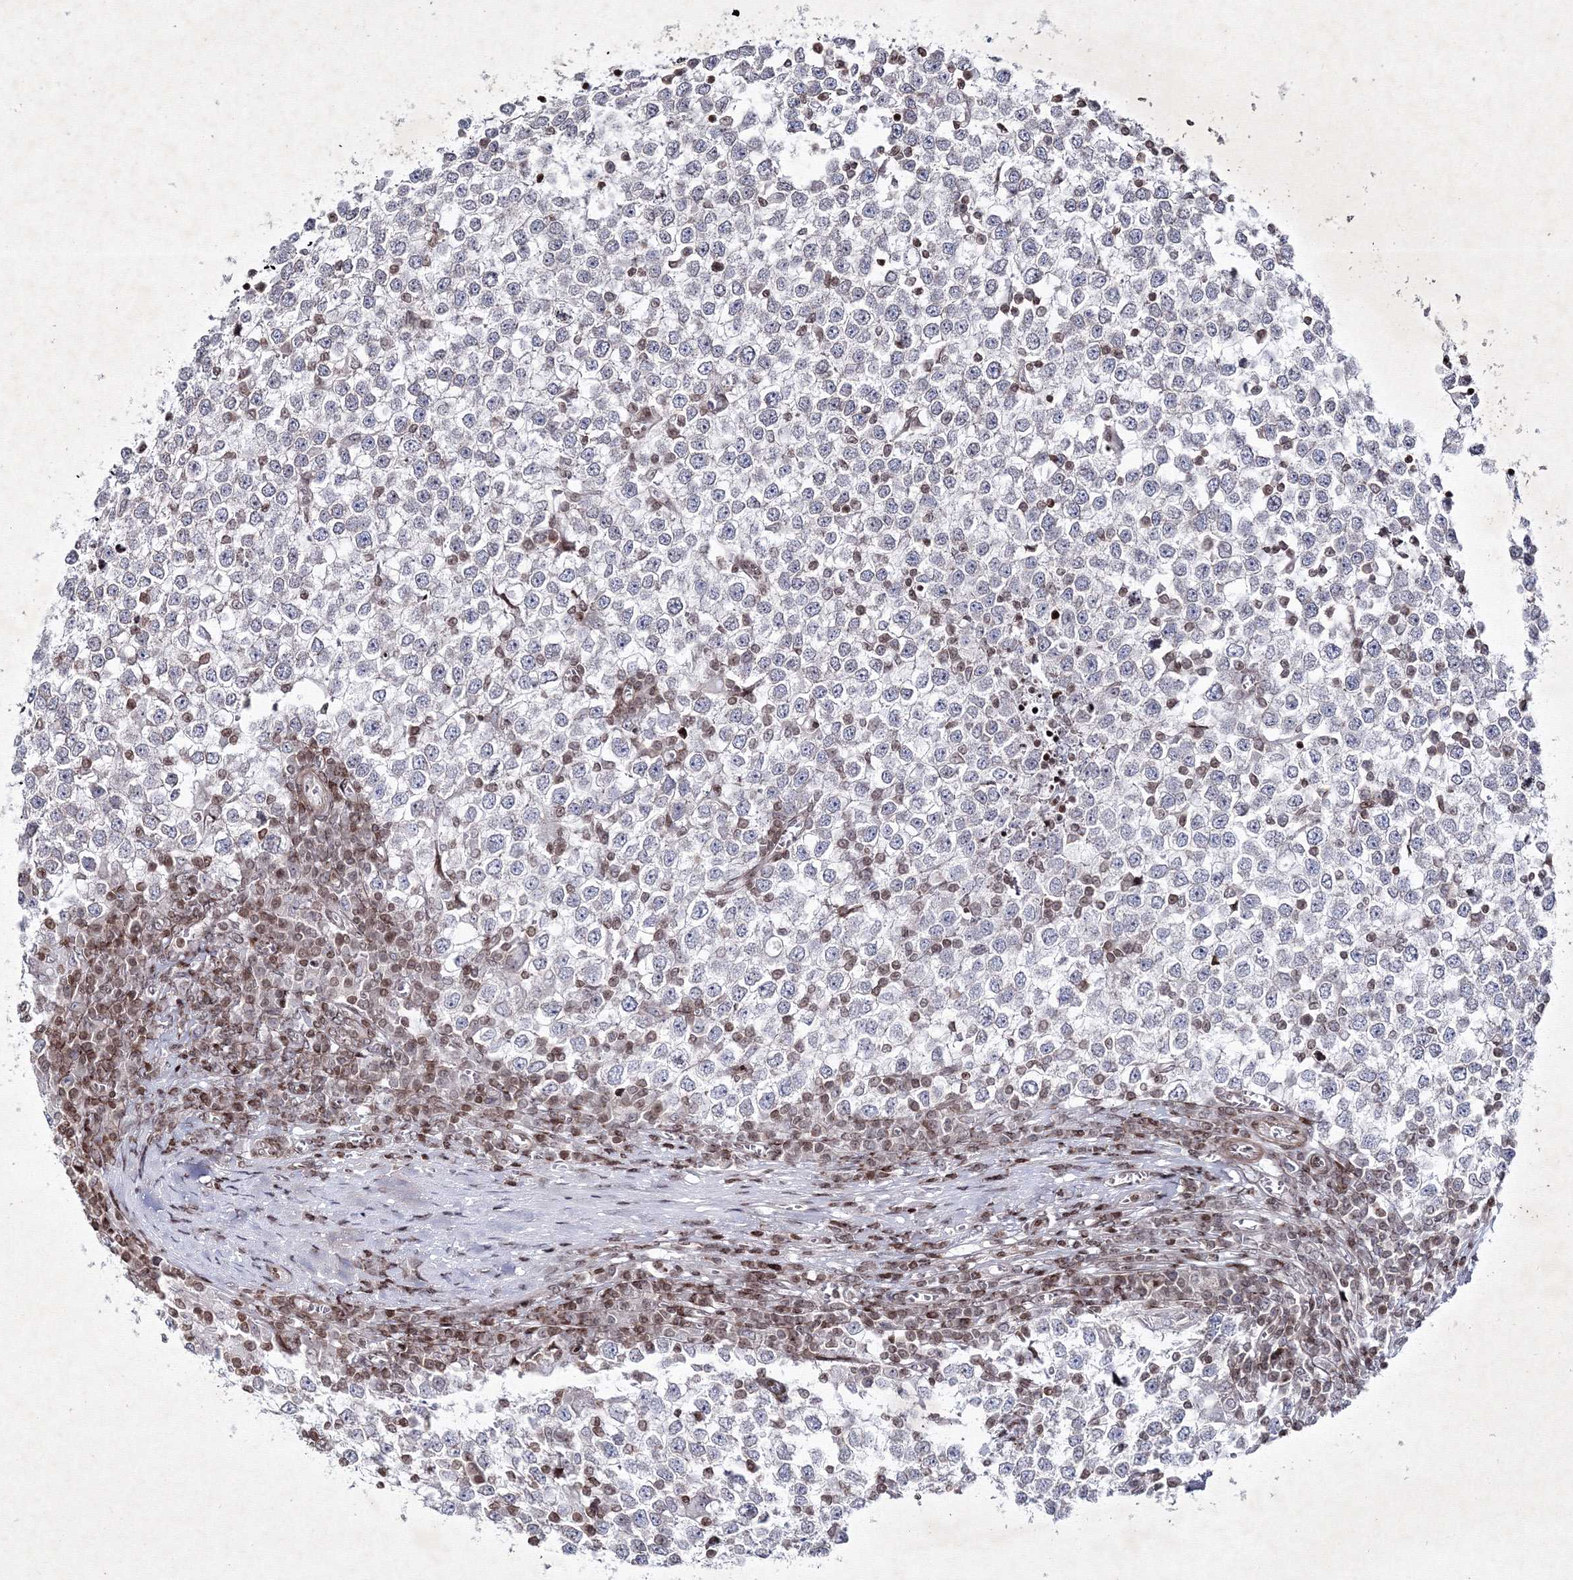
{"staining": {"intensity": "negative", "quantity": "none", "location": "none"}, "tissue": "testis cancer", "cell_type": "Tumor cells", "image_type": "cancer", "snomed": [{"axis": "morphology", "description": "Seminoma, NOS"}, {"axis": "topography", "description": "Testis"}], "caption": "A micrograph of human testis cancer is negative for staining in tumor cells.", "gene": "SMIM29", "patient": {"sex": "male", "age": 65}}